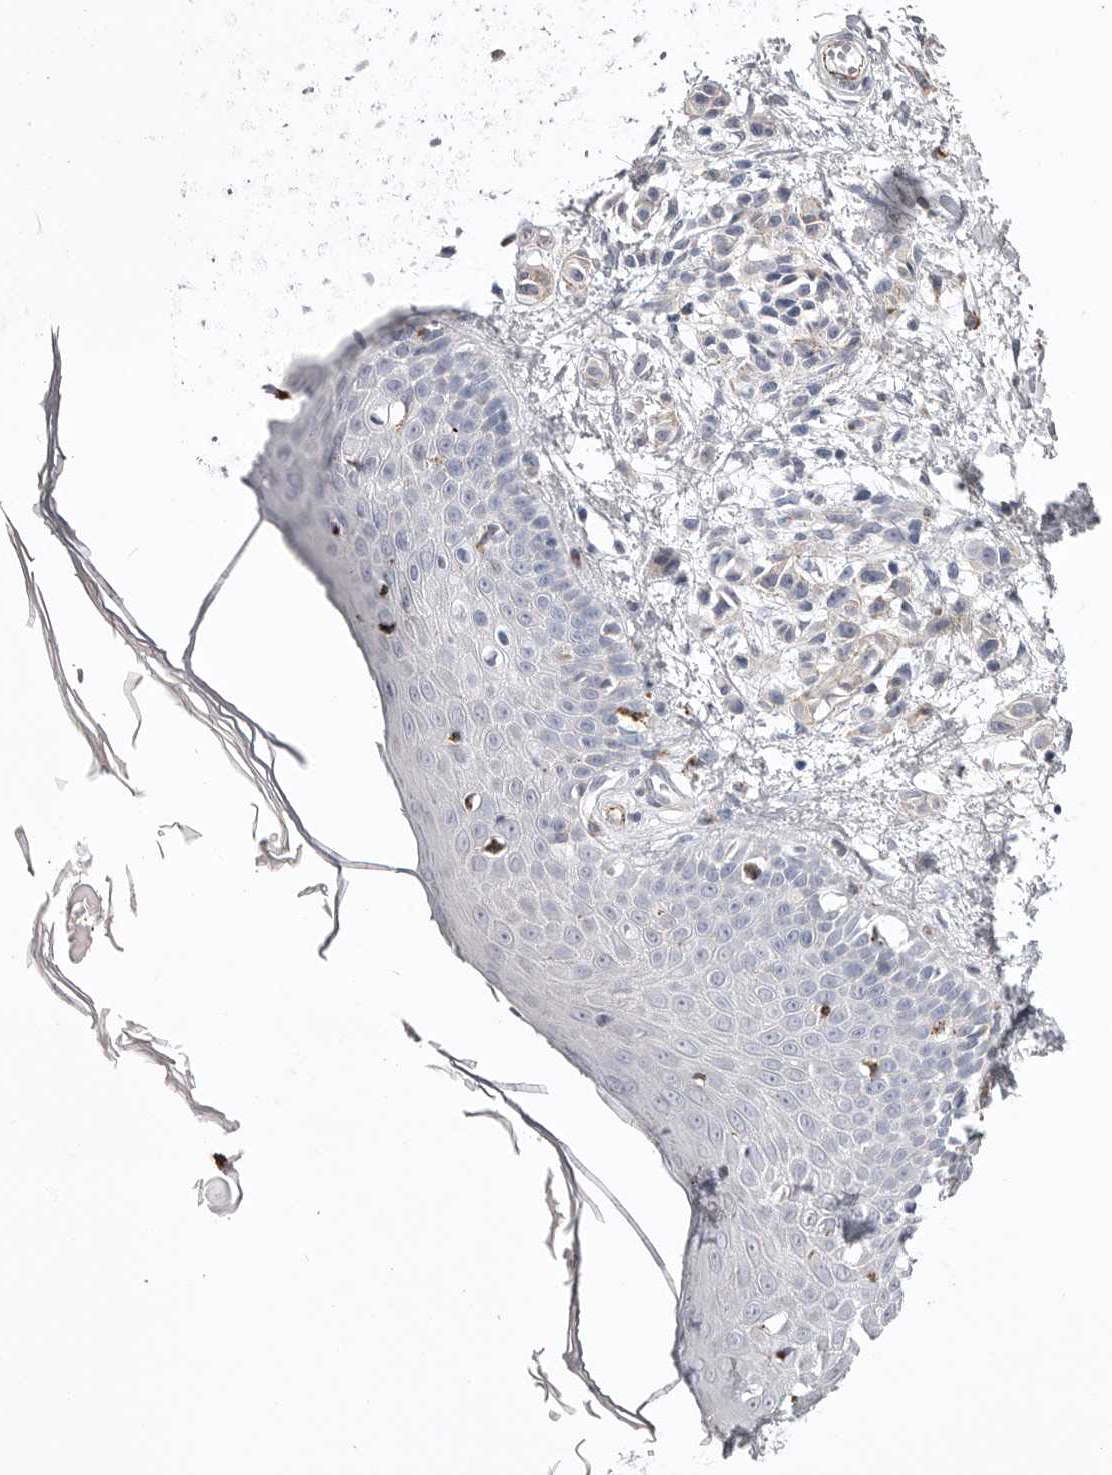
{"staining": {"intensity": "negative", "quantity": "none", "location": "none"}, "tissue": "skin", "cell_type": "Fibroblasts", "image_type": "normal", "snomed": [{"axis": "morphology", "description": "Normal tissue, NOS"}, {"axis": "morphology", "description": "Inflammation, NOS"}, {"axis": "topography", "description": "Skin"}], "caption": "Fibroblasts show no significant protein staining in unremarkable skin. (Brightfield microscopy of DAB immunohistochemistry (IHC) at high magnification).", "gene": "PSPN", "patient": {"sex": "female", "age": 44}}